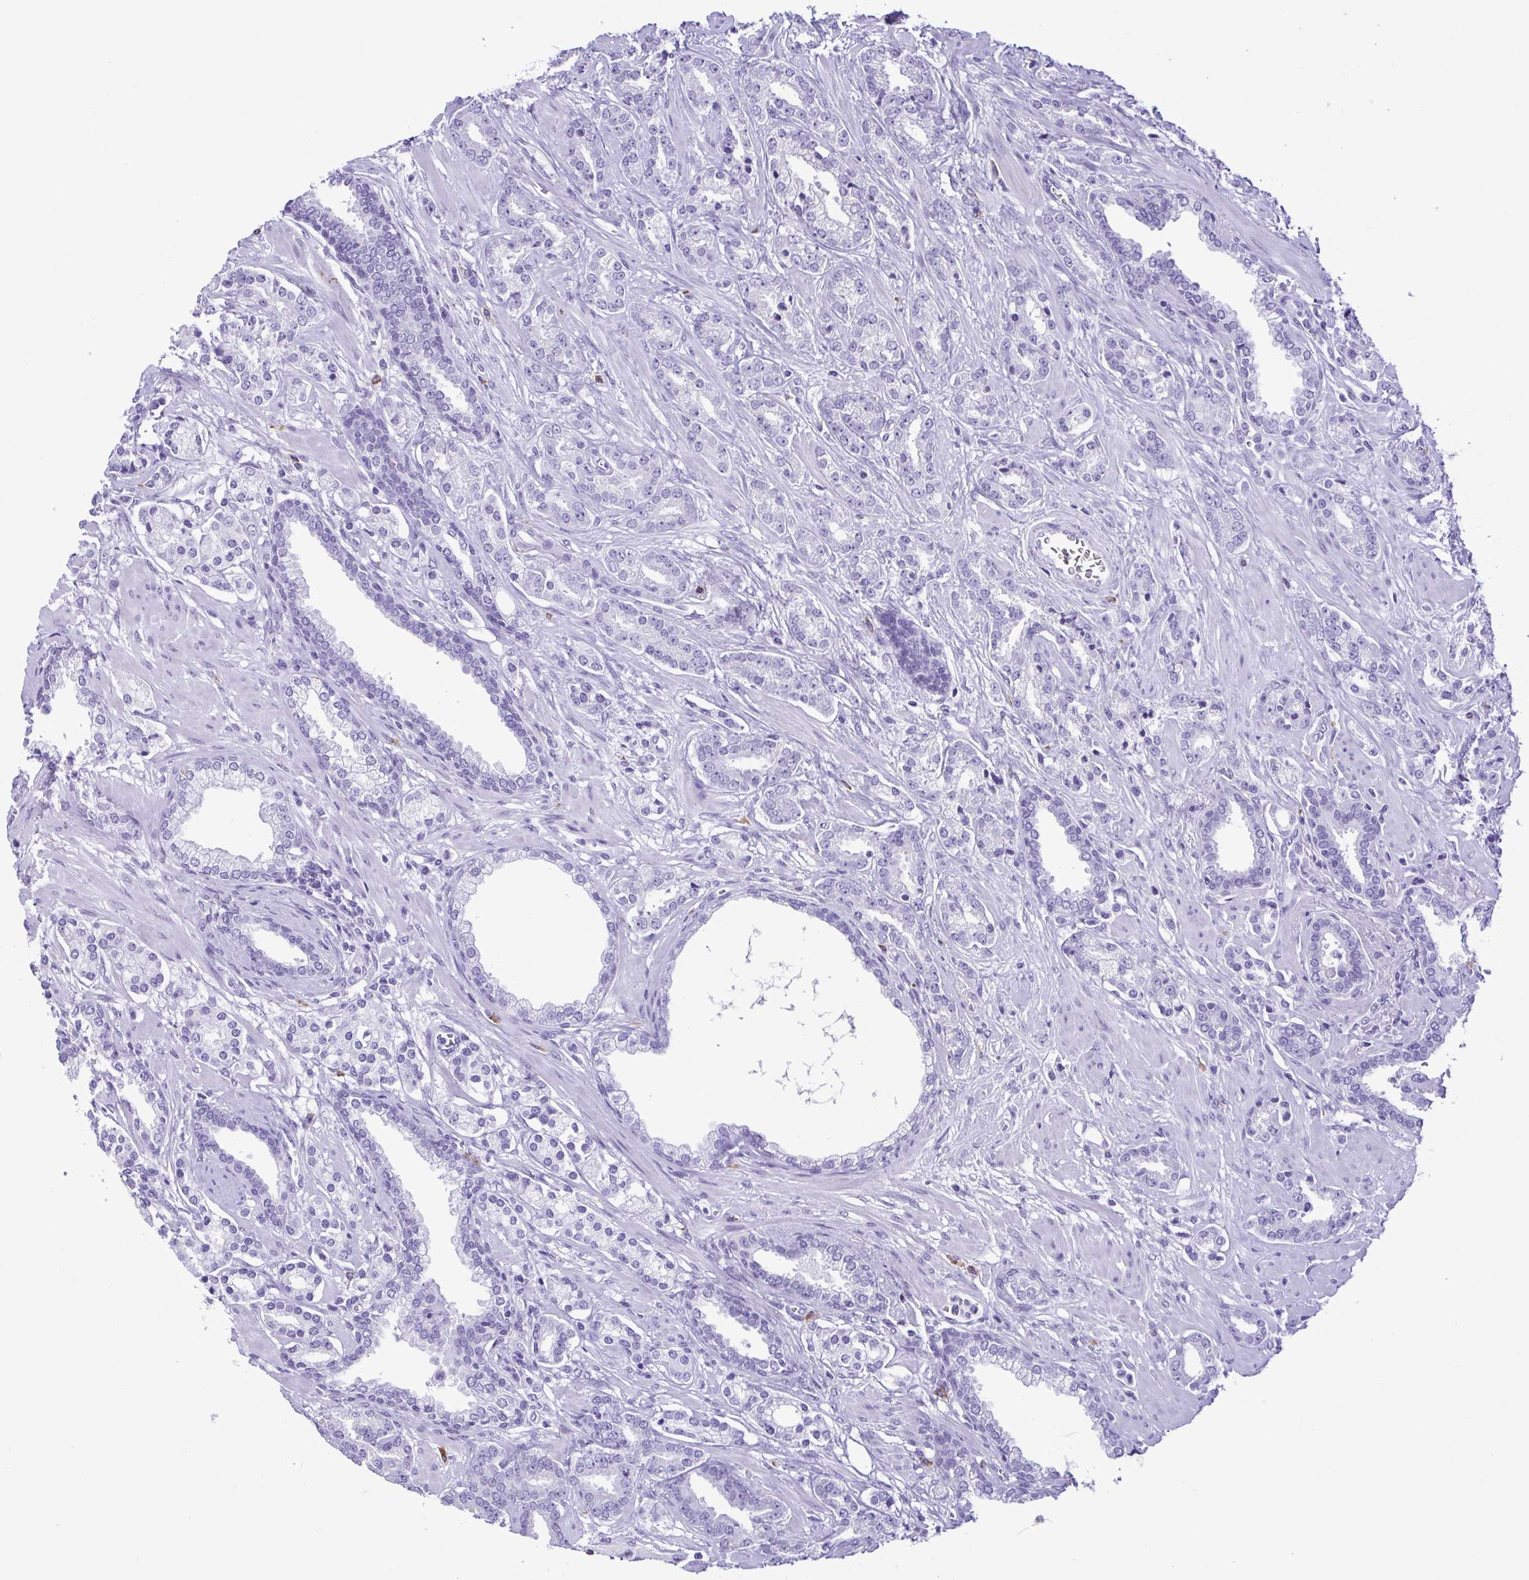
{"staining": {"intensity": "negative", "quantity": "none", "location": "none"}, "tissue": "prostate cancer", "cell_type": "Tumor cells", "image_type": "cancer", "snomed": [{"axis": "morphology", "description": "Adenocarcinoma, High grade"}, {"axis": "topography", "description": "Prostate"}], "caption": "An immunohistochemistry (IHC) micrograph of prostate cancer (high-grade adenocarcinoma) is shown. There is no staining in tumor cells of prostate cancer (high-grade adenocarcinoma).", "gene": "SPATA16", "patient": {"sex": "male", "age": 60}}